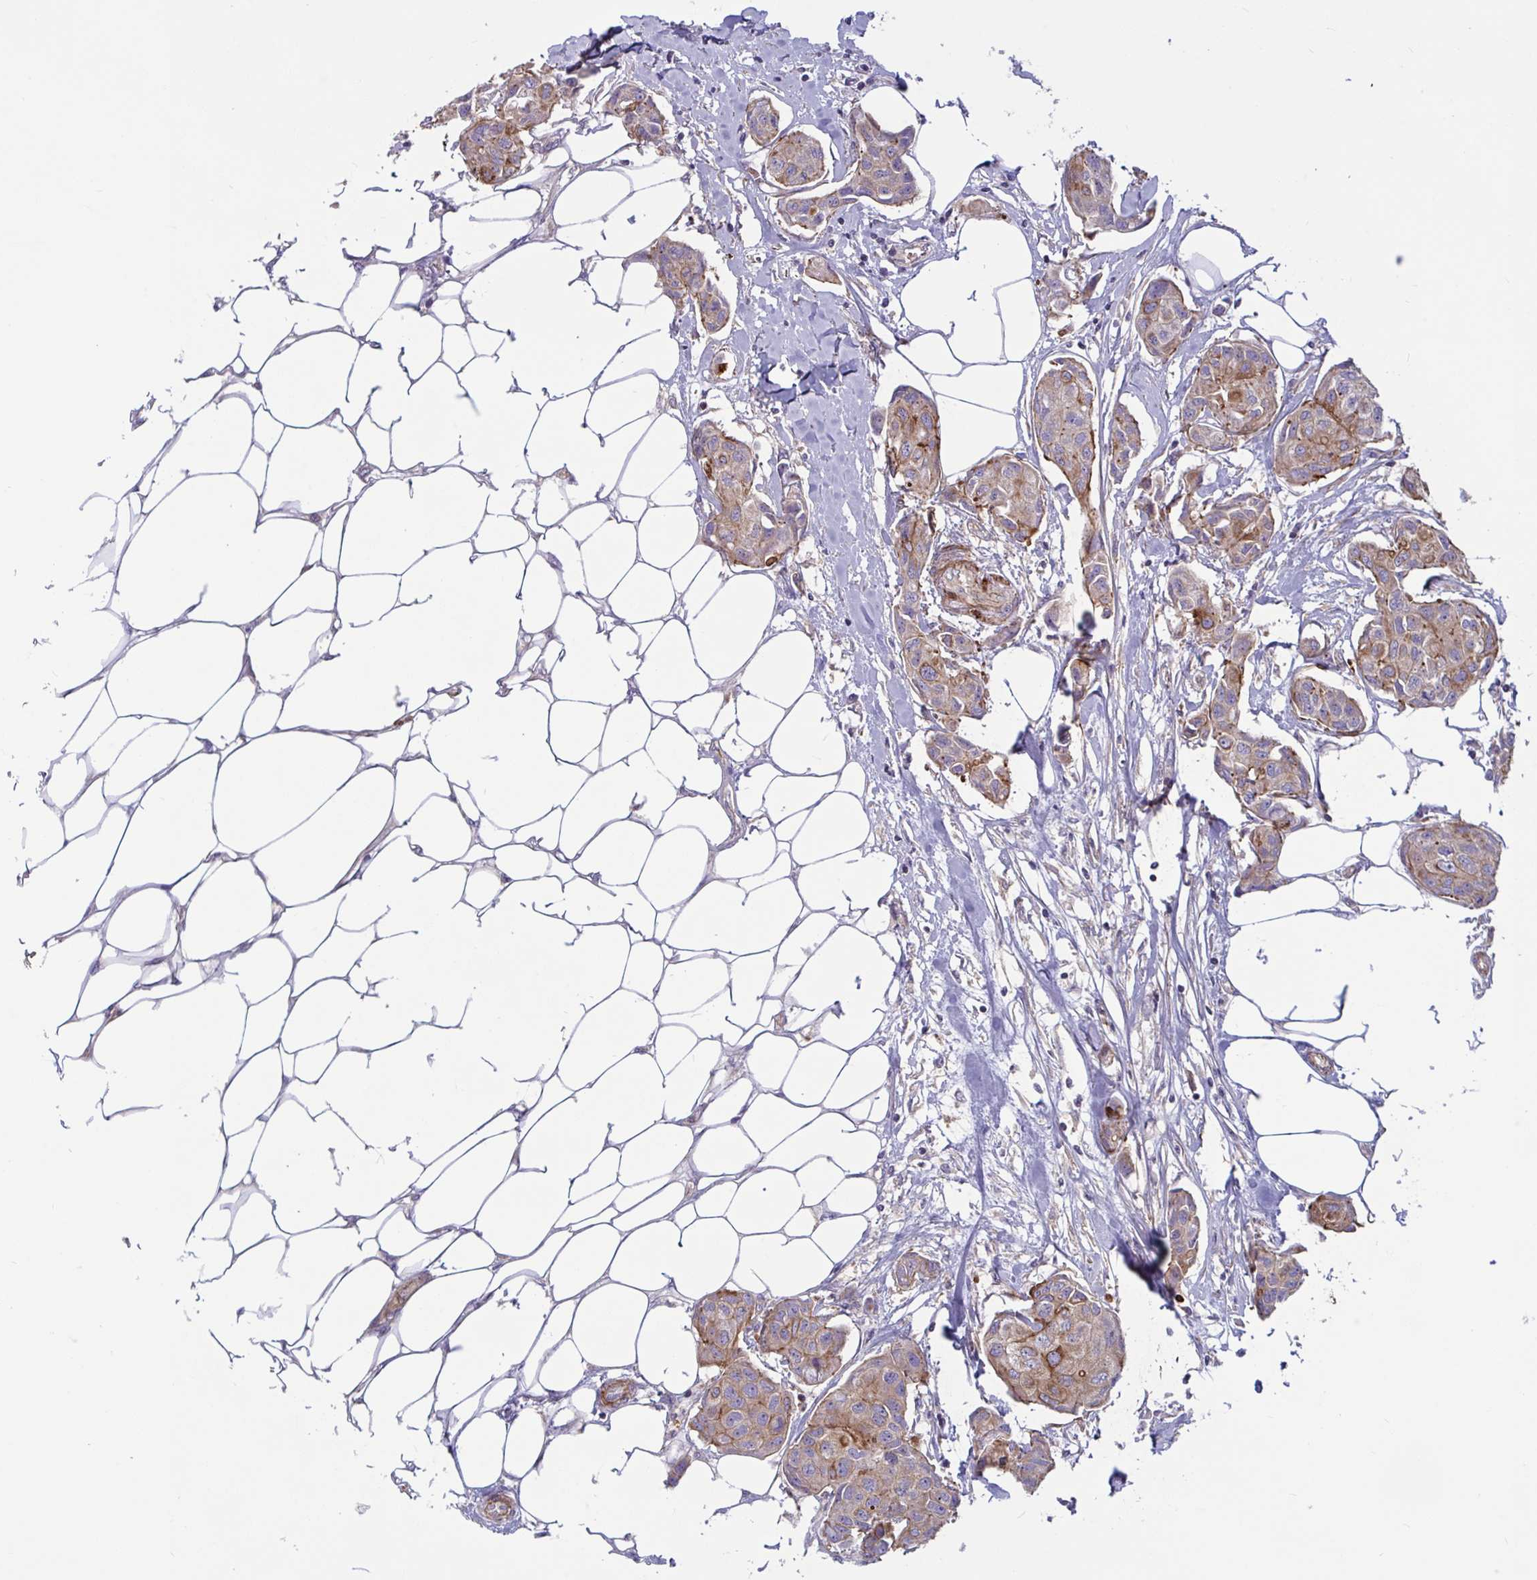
{"staining": {"intensity": "weak", "quantity": ">75%", "location": "cytoplasmic/membranous"}, "tissue": "breast cancer", "cell_type": "Tumor cells", "image_type": "cancer", "snomed": [{"axis": "morphology", "description": "Duct carcinoma"}, {"axis": "topography", "description": "Breast"}, {"axis": "topography", "description": "Lymph node"}], "caption": "This is an image of IHC staining of intraductal carcinoma (breast), which shows weak staining in the cytoplasmic/membranous of tumor cells.", "gene": "TANK", "patient": {"sex": "female", "age": 80}}